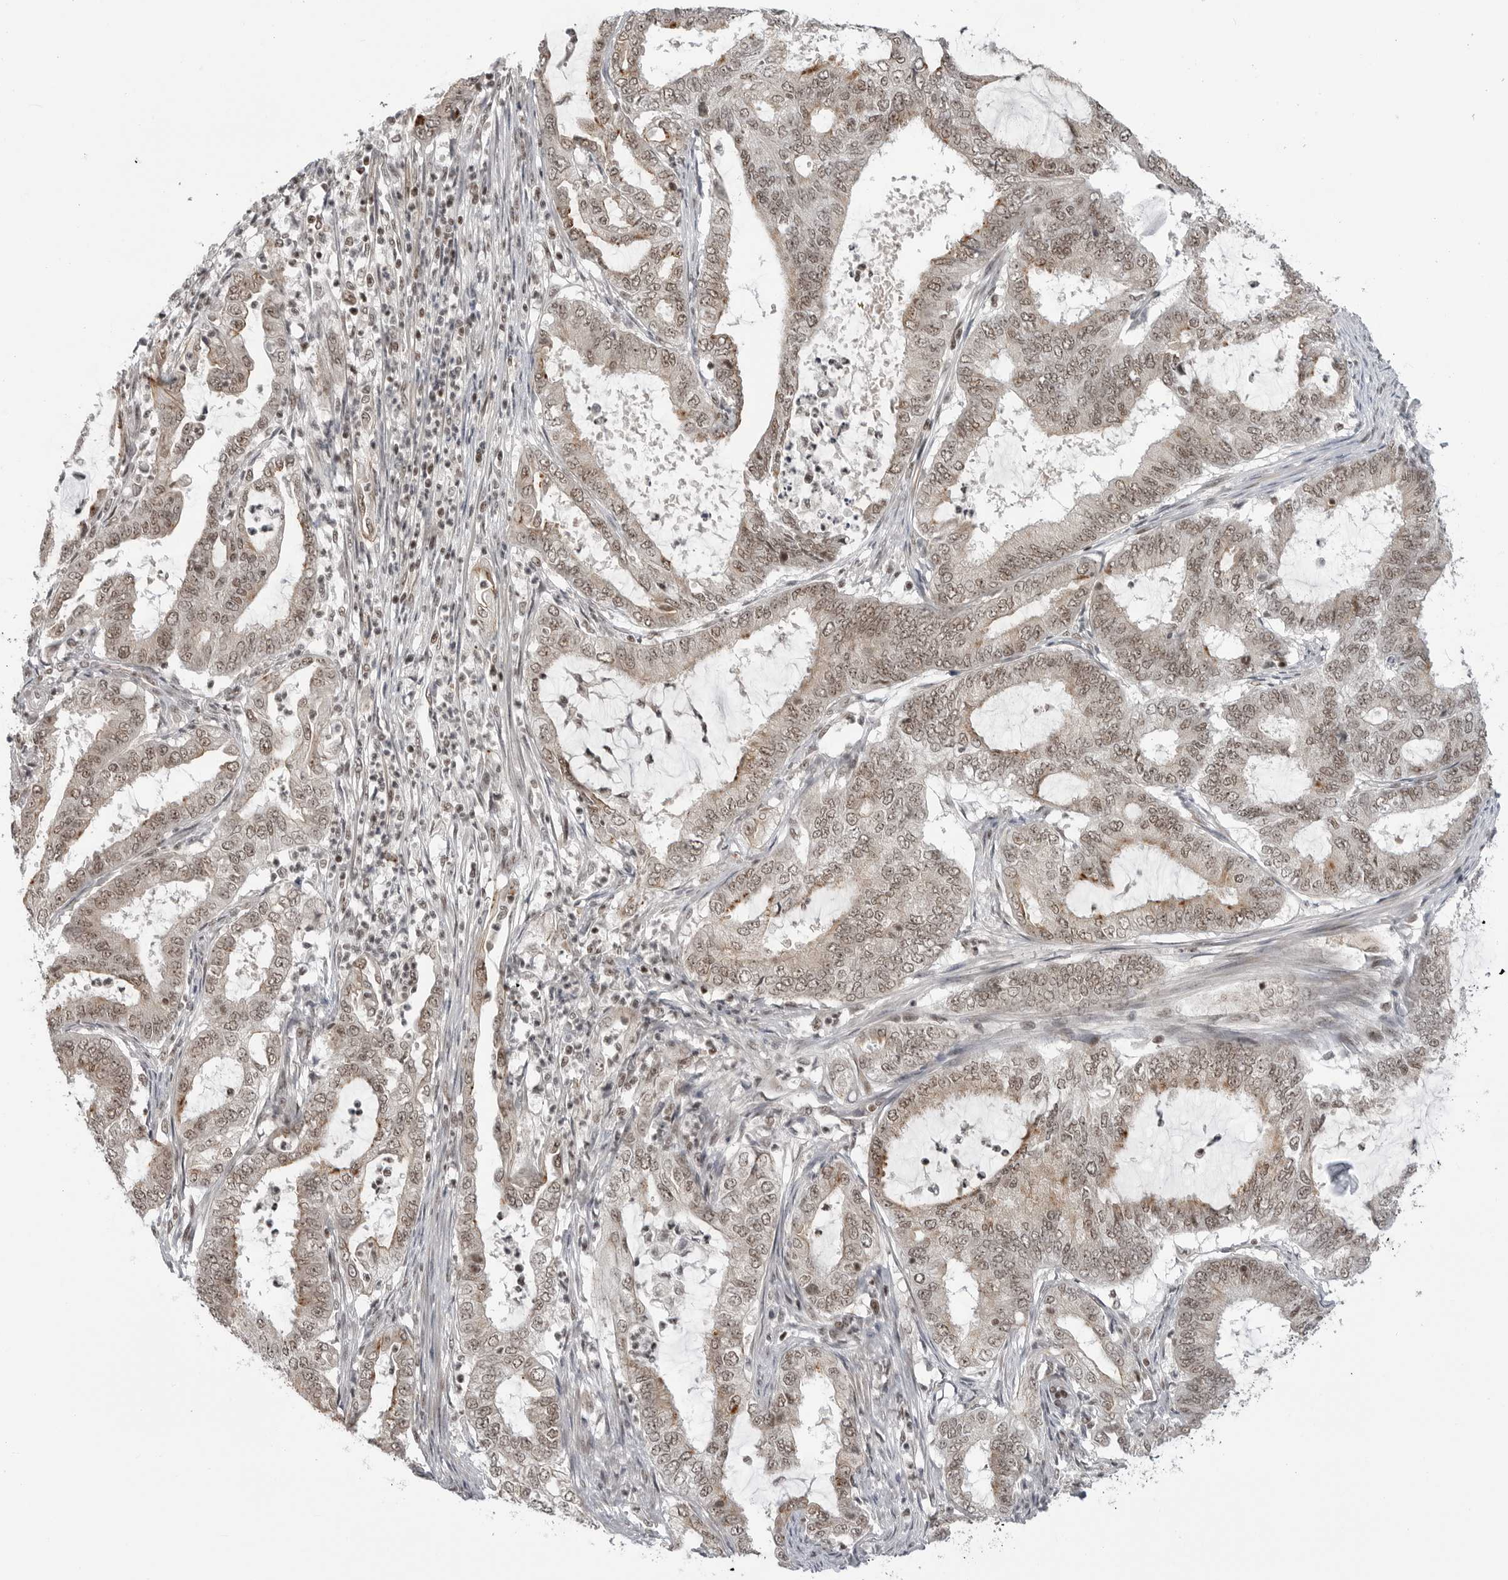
{"staining": {"intensity": "moderate", "quantity": ">75%", "location": "nuclear"}, "tissue": "endometrial cancer", "cell_type": "Tumor cells", "image_type": "cancer", "snomed": [{"axis": "morphology", "description": "Adenocarcinoma, NOS"}, {"axis": "topography", "description": "Endometrium"}], "caption": "The immunohistochemical stain highlights moderate nuclear staining in tumor cells of adenocarcinoma (endometrial) tissue.", "gene": "TRIM66", "patient": {"sex": "female", "age": 51}}